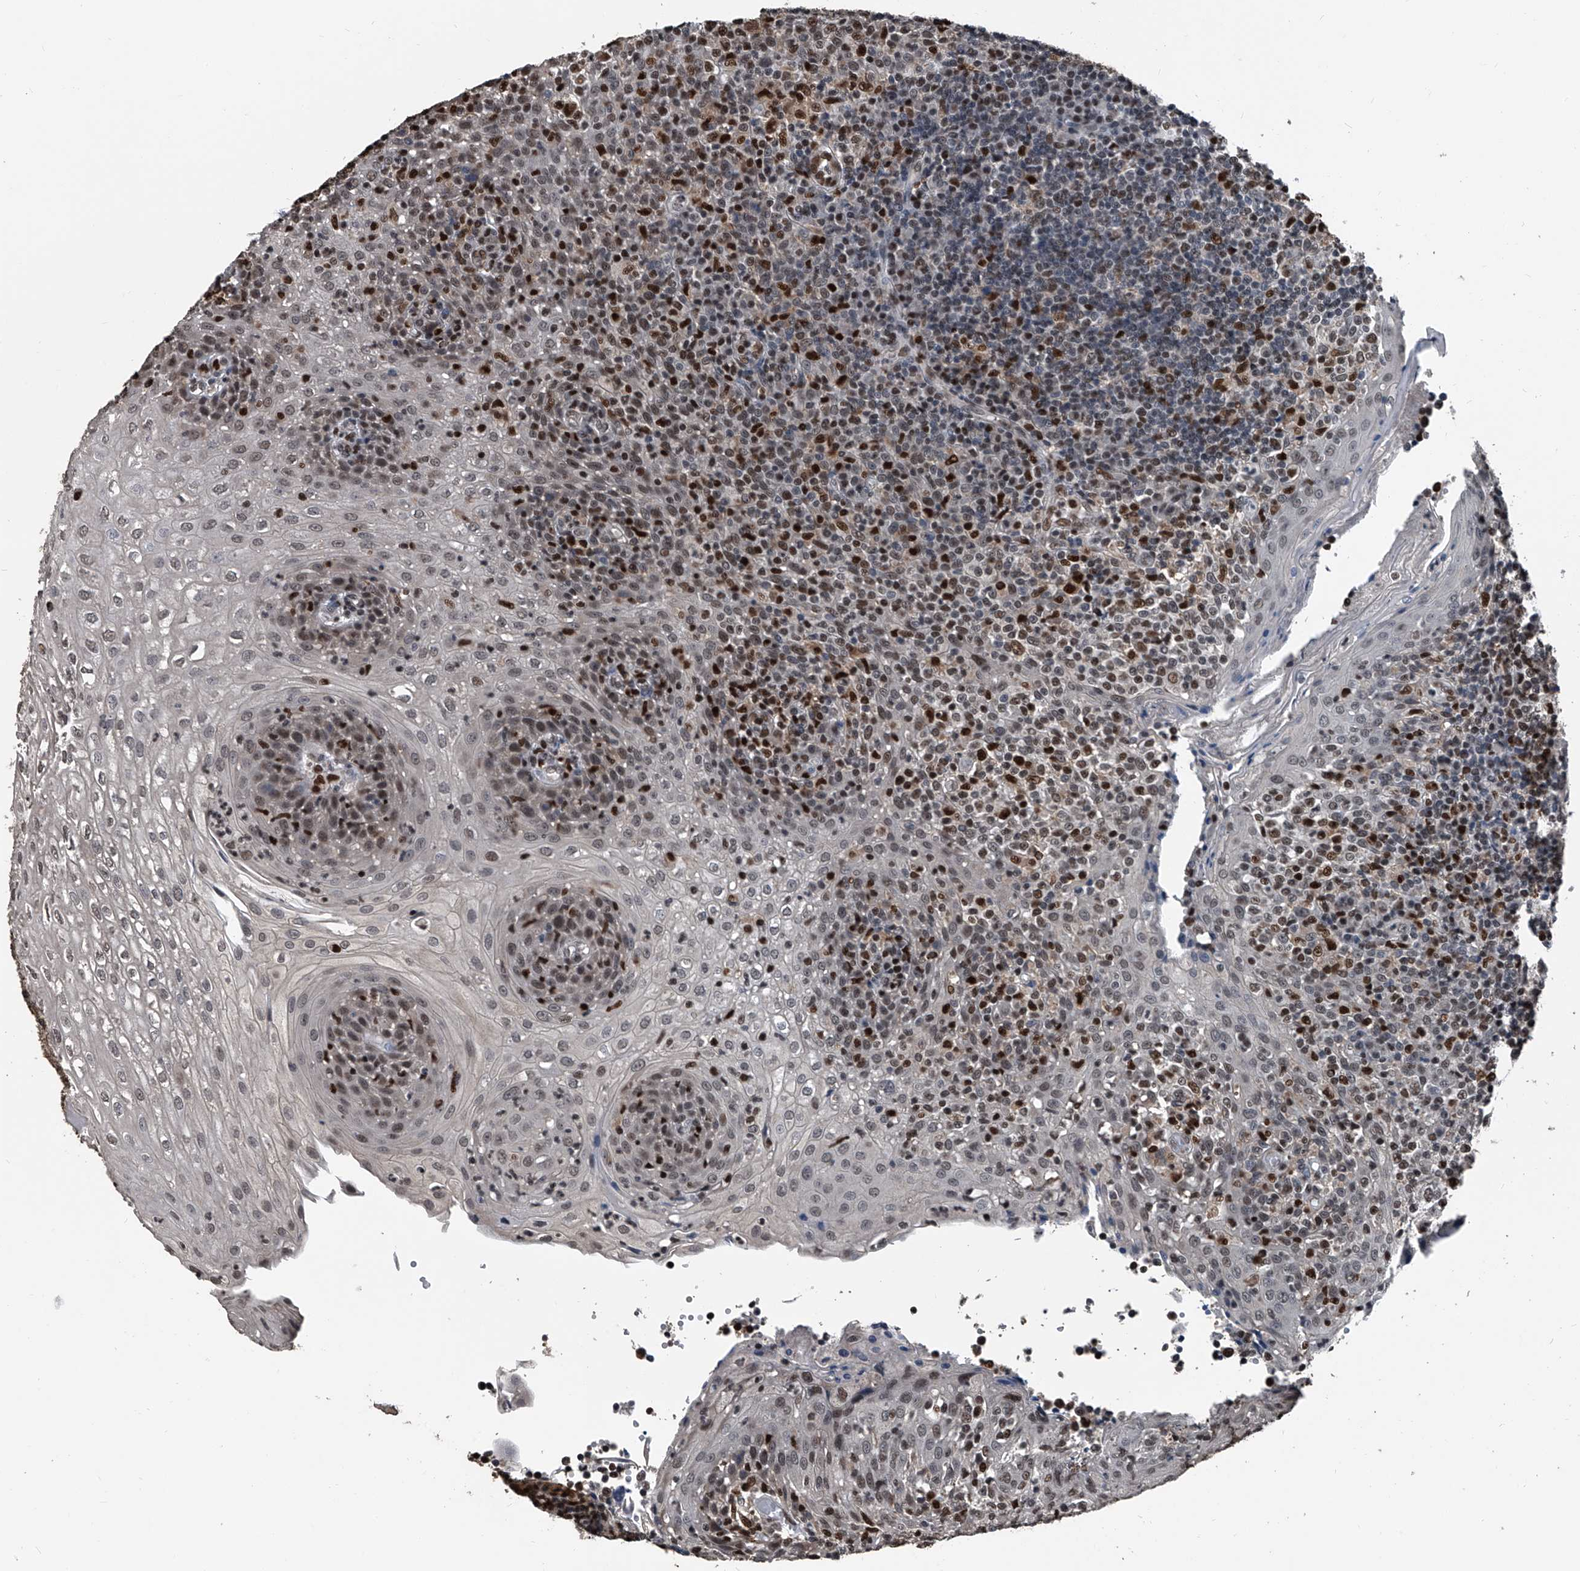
{"staining": {"intensity": "strong", "quantity": ">75%", "location": "nuclear"}, "tissue": "tonsil", "cell_type": "Germinal center cells", "image_type": "normal", "snomed": [{"axis": "morphology", "description": "Normal tissue, NOS"}, {"axis": "topography", "description": "Tonsil"}], "caption": "This is a micrograph of immunohistochemistry staining of unremarkable tonsil, which shows strong staining in the nuclear of germinal center cells.", "gene": "FKBP5", "patient": {"sex": "female", "age": 19}}